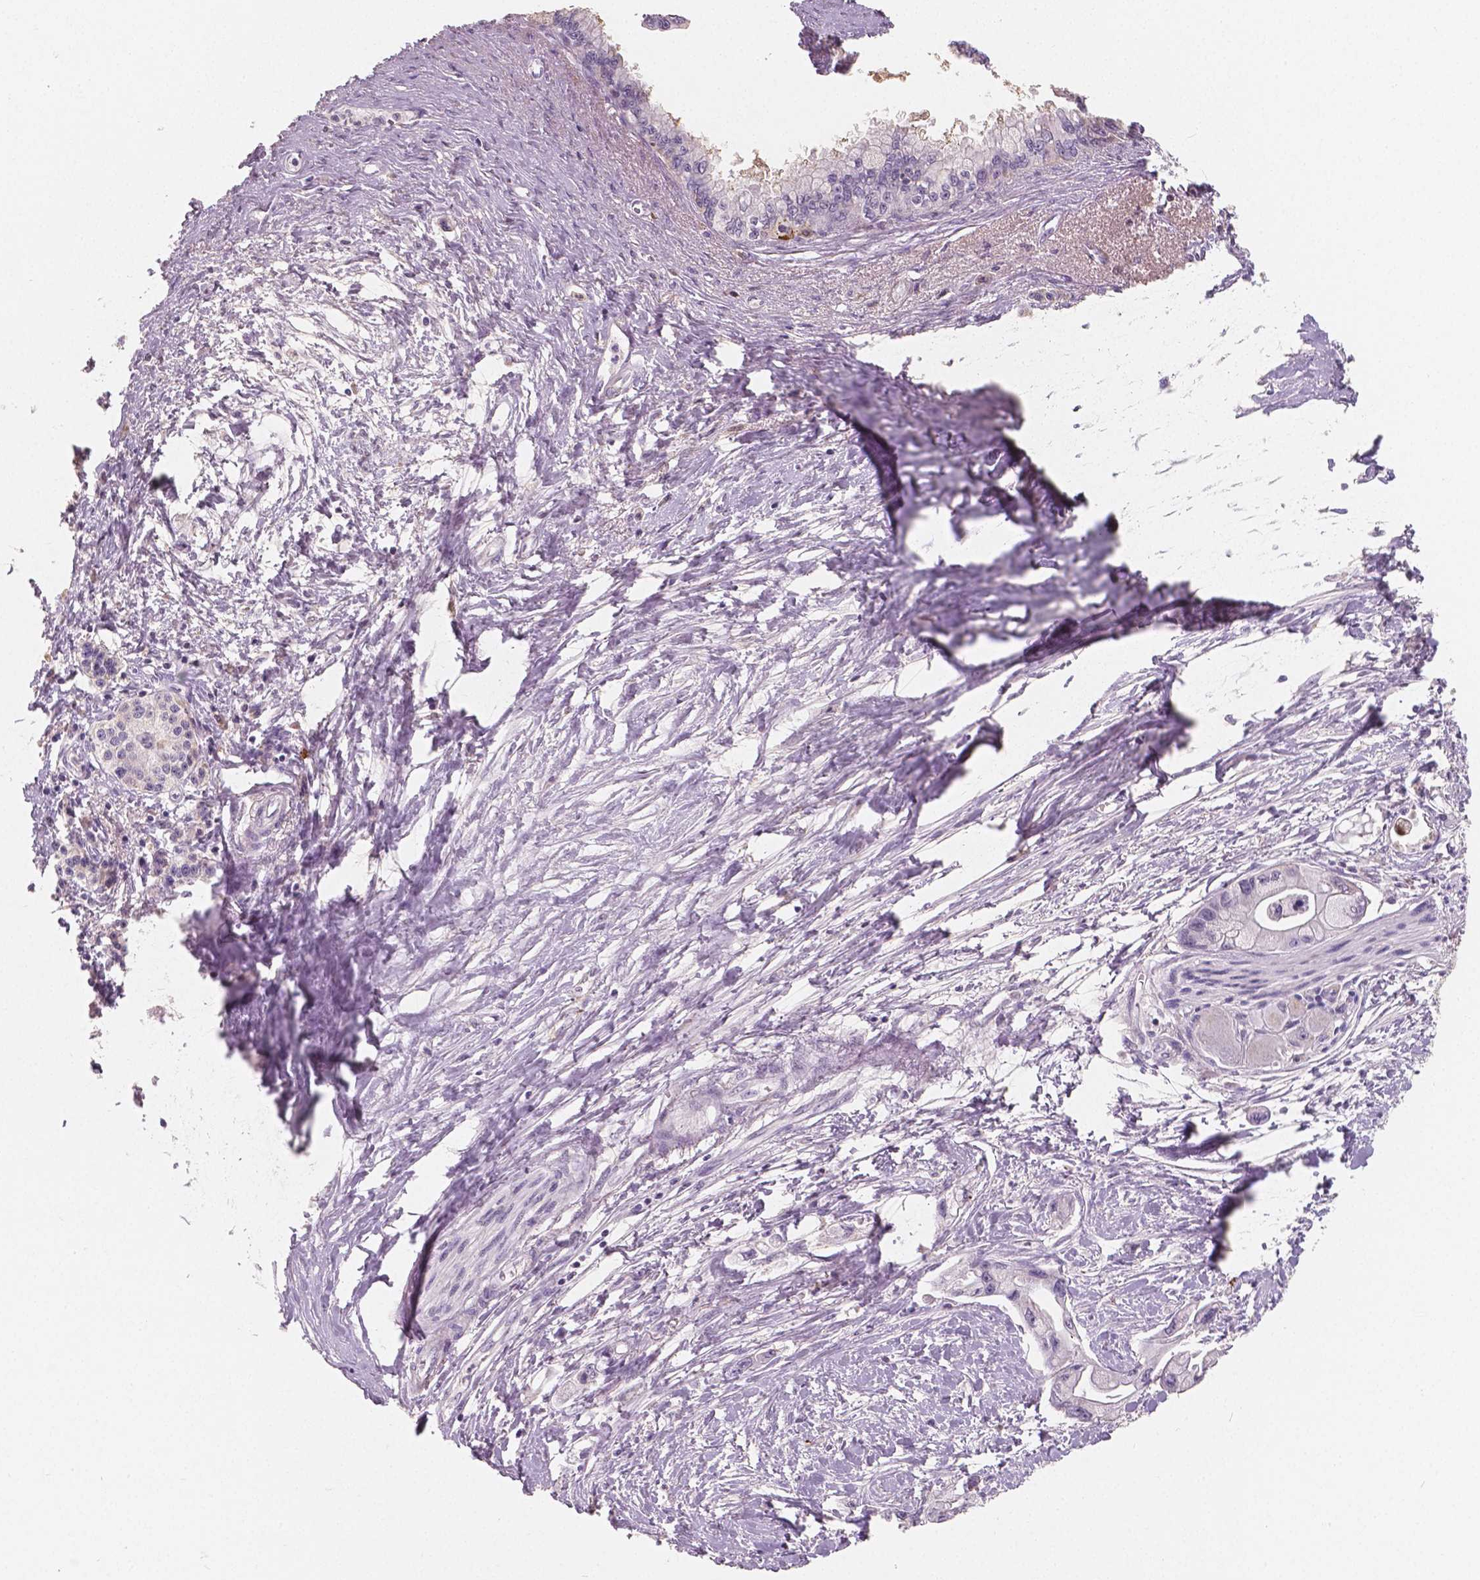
{"staining": {"intensity": "negative", "quantity": "none", "location": "none"}, "tissue": "pancreatic cancer", "cell_type": "Tumor cells", "image_type": "cancer", "snomed": [{"axis": "morphology", "description": "Adenocarcinoma, NOS"}, {"axis": "topography", "description": "Pancreas"}], "caption": "This micrograph is of pancreatic cancer stained with immunohistochemistry to label a protein in brown with the nuclei are counter-stained blue. There is no positivity in tumor cells. The staining is performed using DAB brown chromogen with nuclei counter-stained in using hematoxylin.", "gene": "APOA4", "patient": {"sex": "male", "age": 61}}